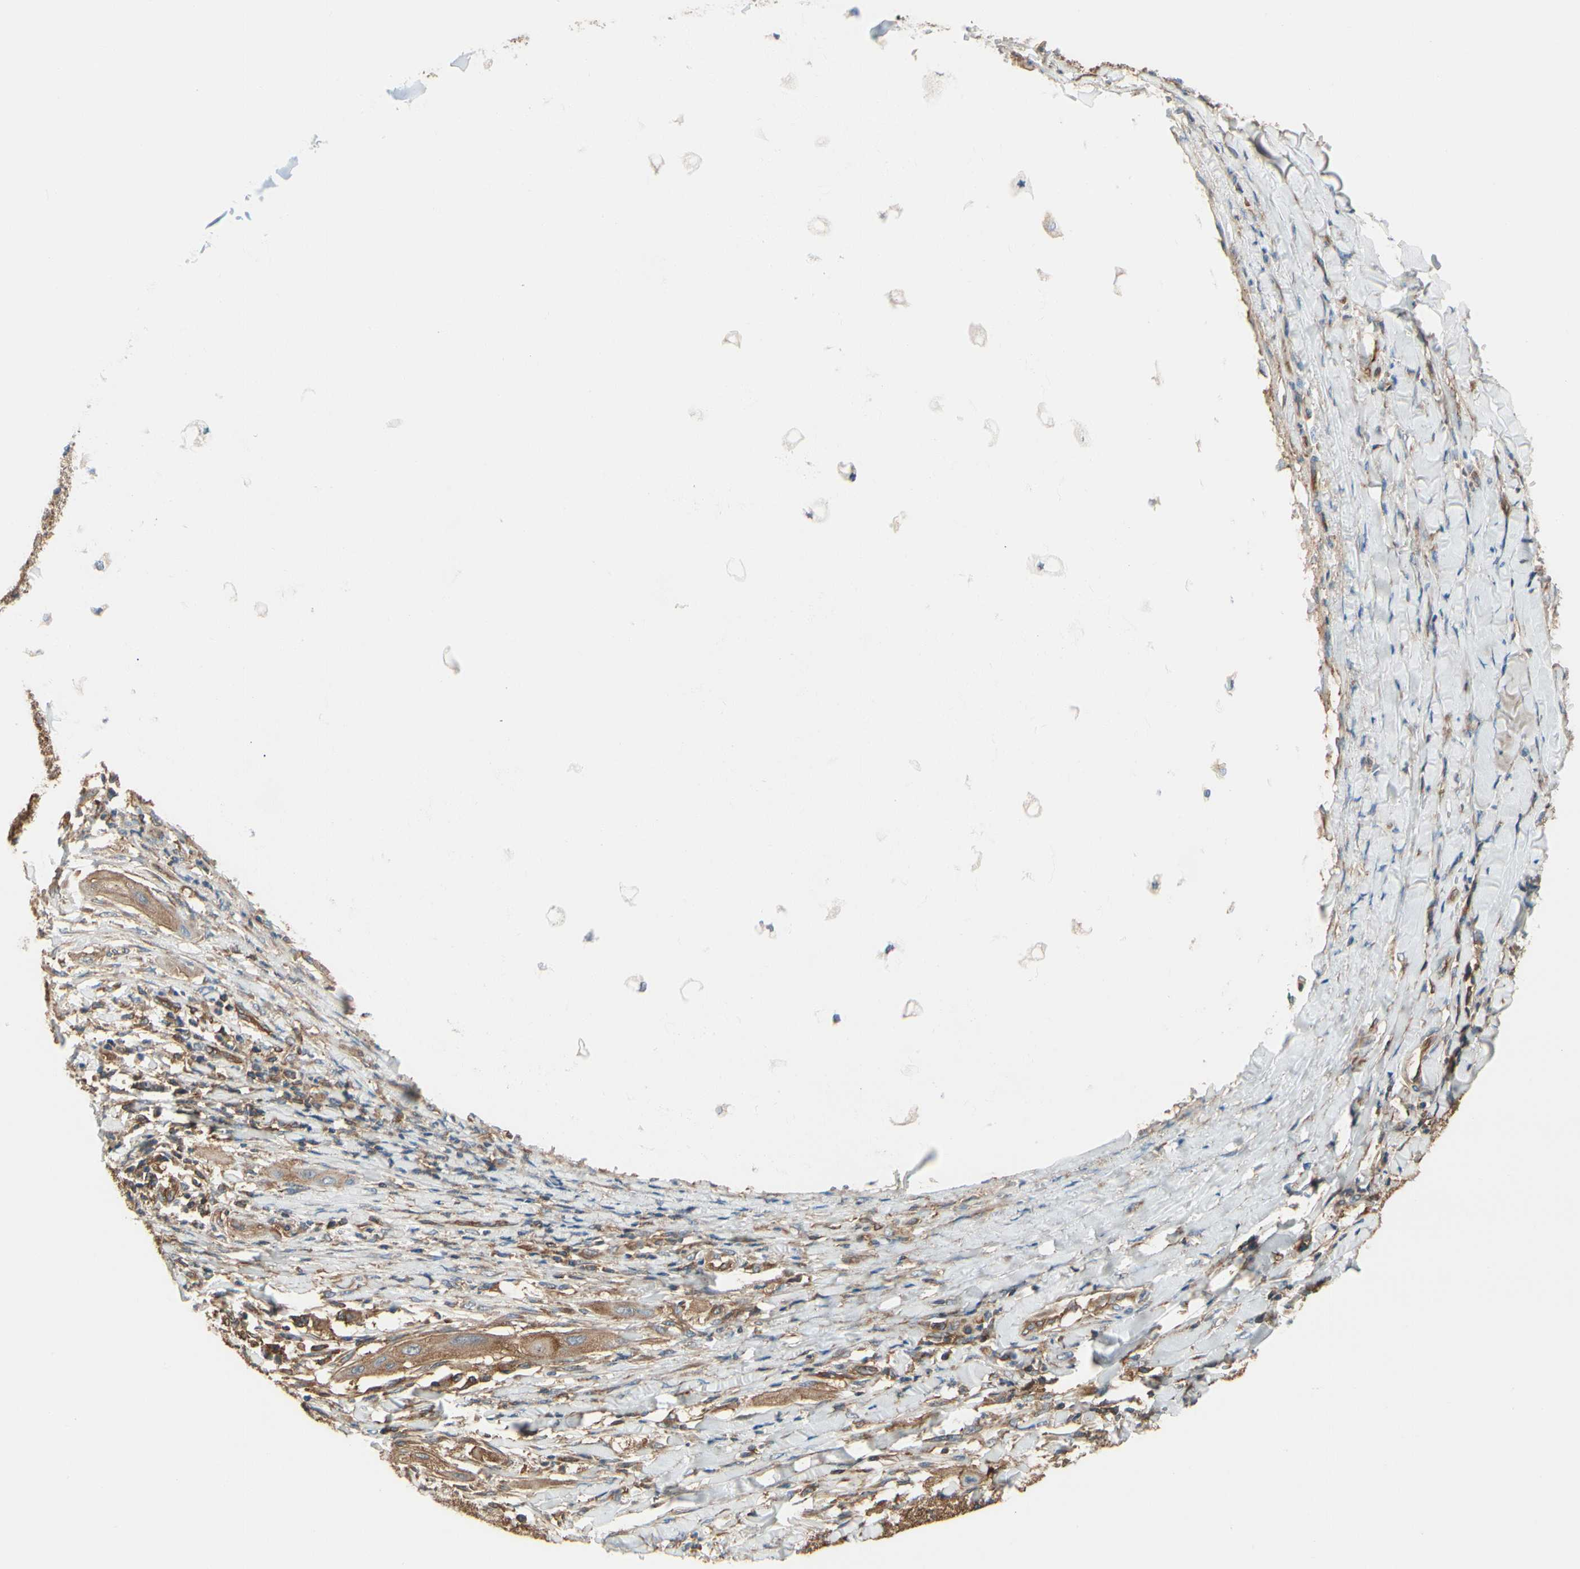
{"staining": {"intensity": "weak", "quantity": "25%-75%", "location": "cytoplasmic/membranous"}, "tissue": "lung cancer", "cell_type": "Tumor cells", "image_type": "cancer", "snomed": [{"axis": "morphology", "description": "Squamous cell carcinoma, NOS"}, {"axis": "topography", "description": "Lung"}], "caption": "Lung cancer tissue reveals weak cytoplasmic/membranous staining in about 25%-75% of tumor cells", "gene": "EPS15", "patient": {"sex": "female", "age": 47}}